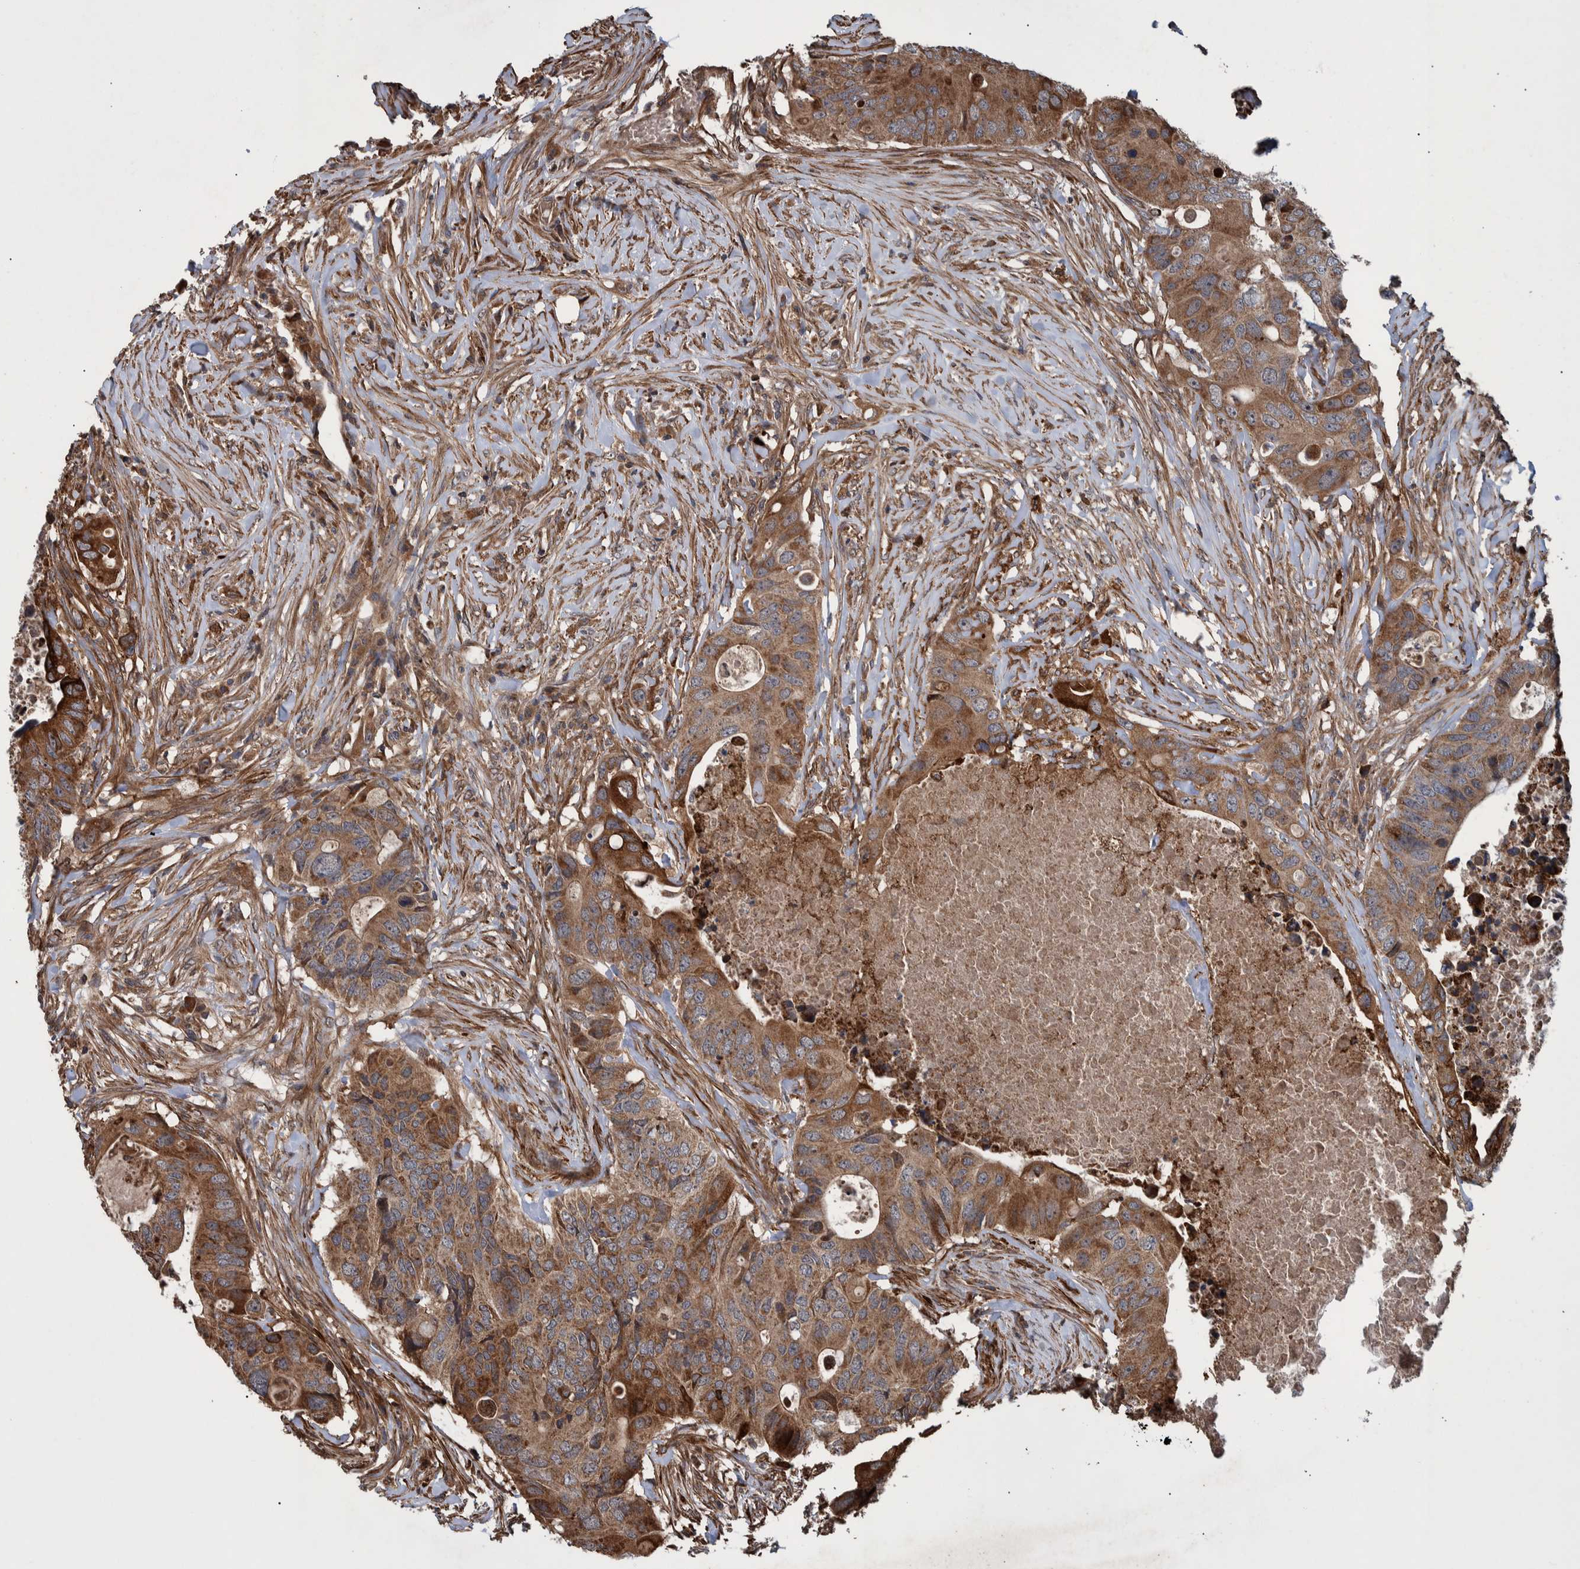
{"staining": {"intensity": "moderate", "quantity": ">75%", "location": "cytoplasmic/membranous"}, "tissue": "colorectal cancer", "cell_type": "Tumor cells", "image_type": "cancer", "snomed": [{"axis": "morphology", "description": "Adenocarcinoma, NOS"}, {"axis": "topography", "description": "Colon"}], "caption": "Protein staining of colorectal cancer tissue exhibits moderate cytoplasmic/membranous positivity in approximately >75% of tumor cells. The protein is stained brown, and the nuclei are stained in blue (DAB IHC with brightfield microscopy, high magnification).", "gene": "B3GNTL1", "patient": {"sex": "male", "age": 71}}